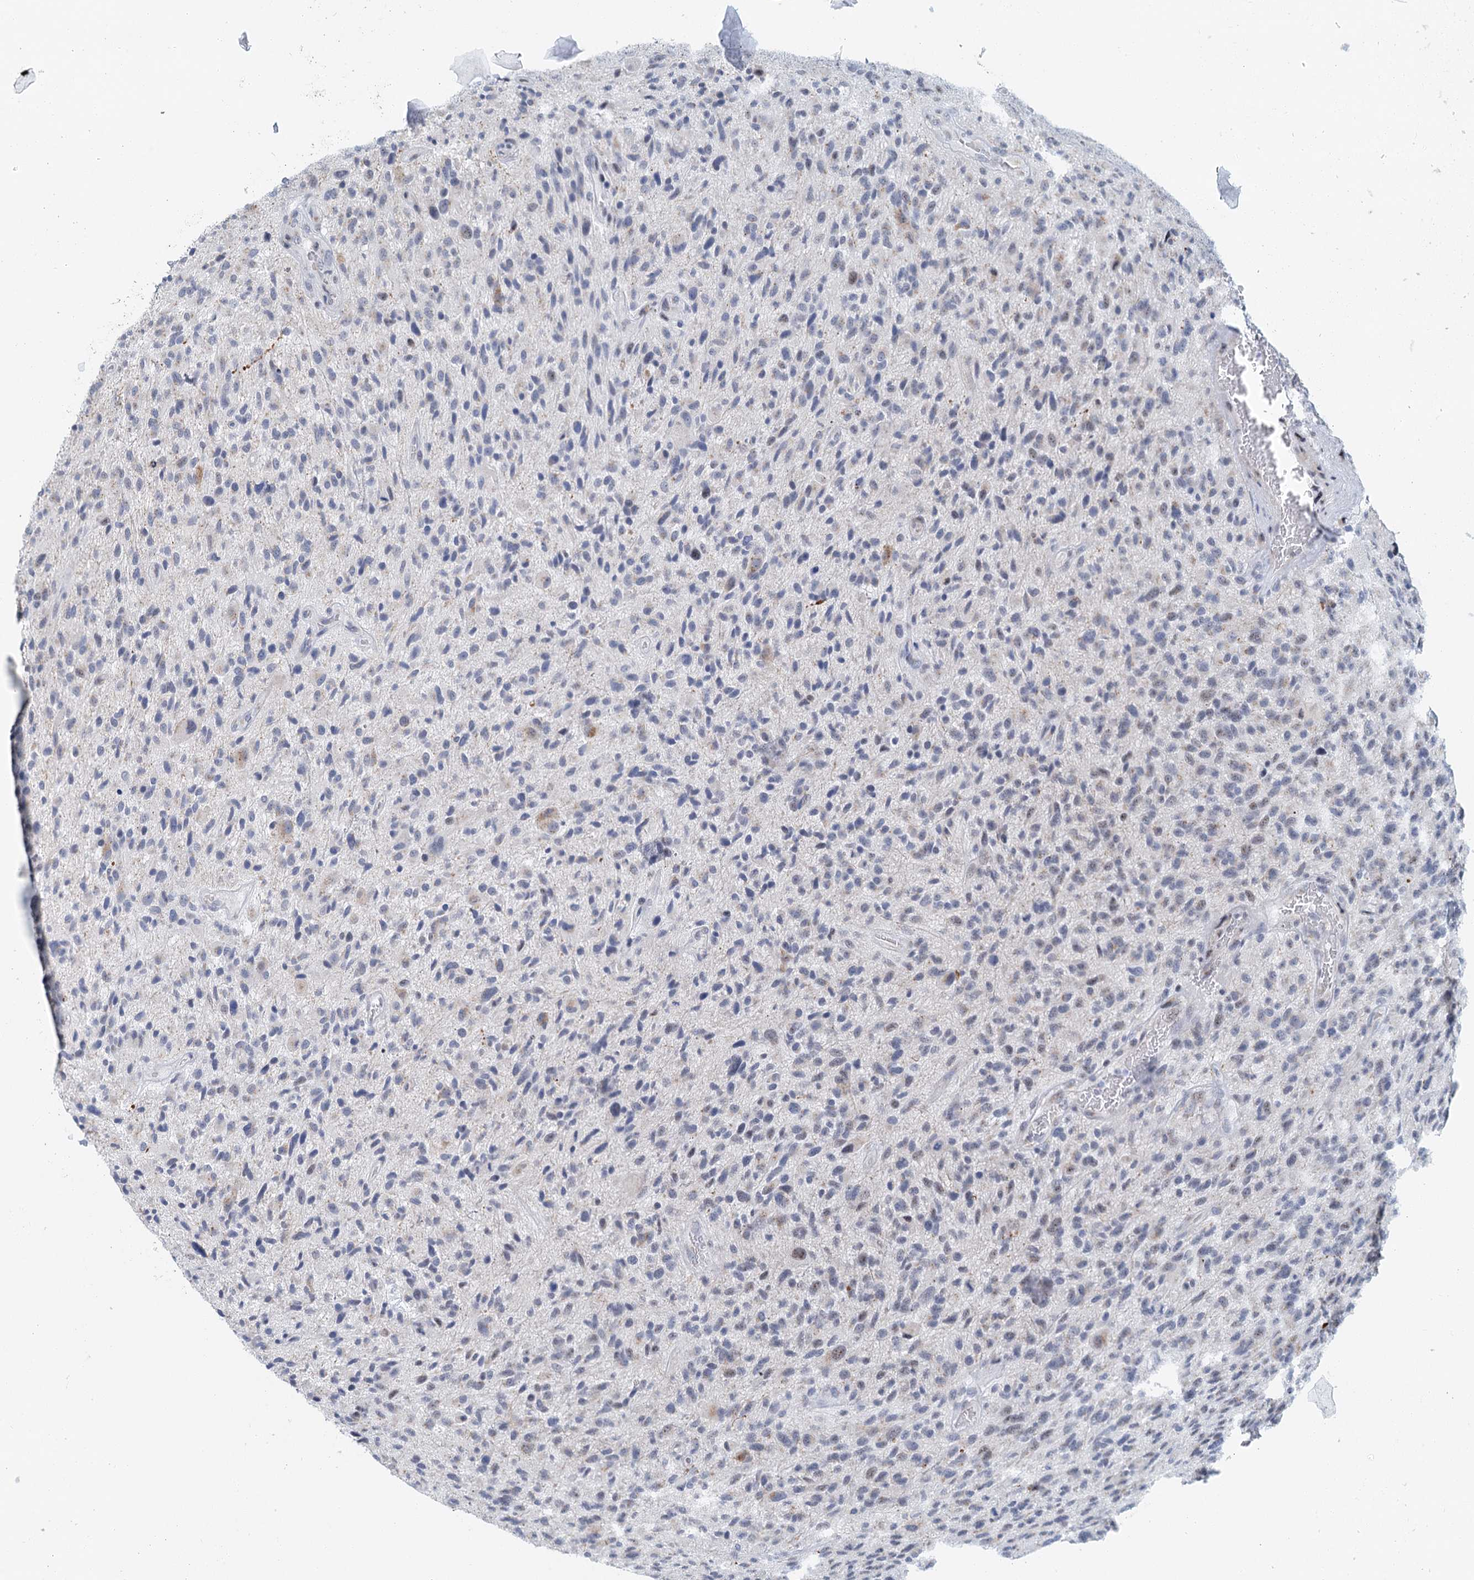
{"staining": {"intensity": "negative", "quantity": "none", "location": "none"}, "tissue": "glioma", "cell_type": "Tumor cells", "image_type": "cancer", "snomed": [{"axis": "morphology", "description": "Glioma, malignant, High grade"}, {"axis": "topography", "description": "Brain"}], "caption": "Malignant glioma (high-grade) stained for a protein using IHC demonstrates no expression tumor cells.", "gene": "ZNF527", "patient": {"sex": "male", "age": 47}}